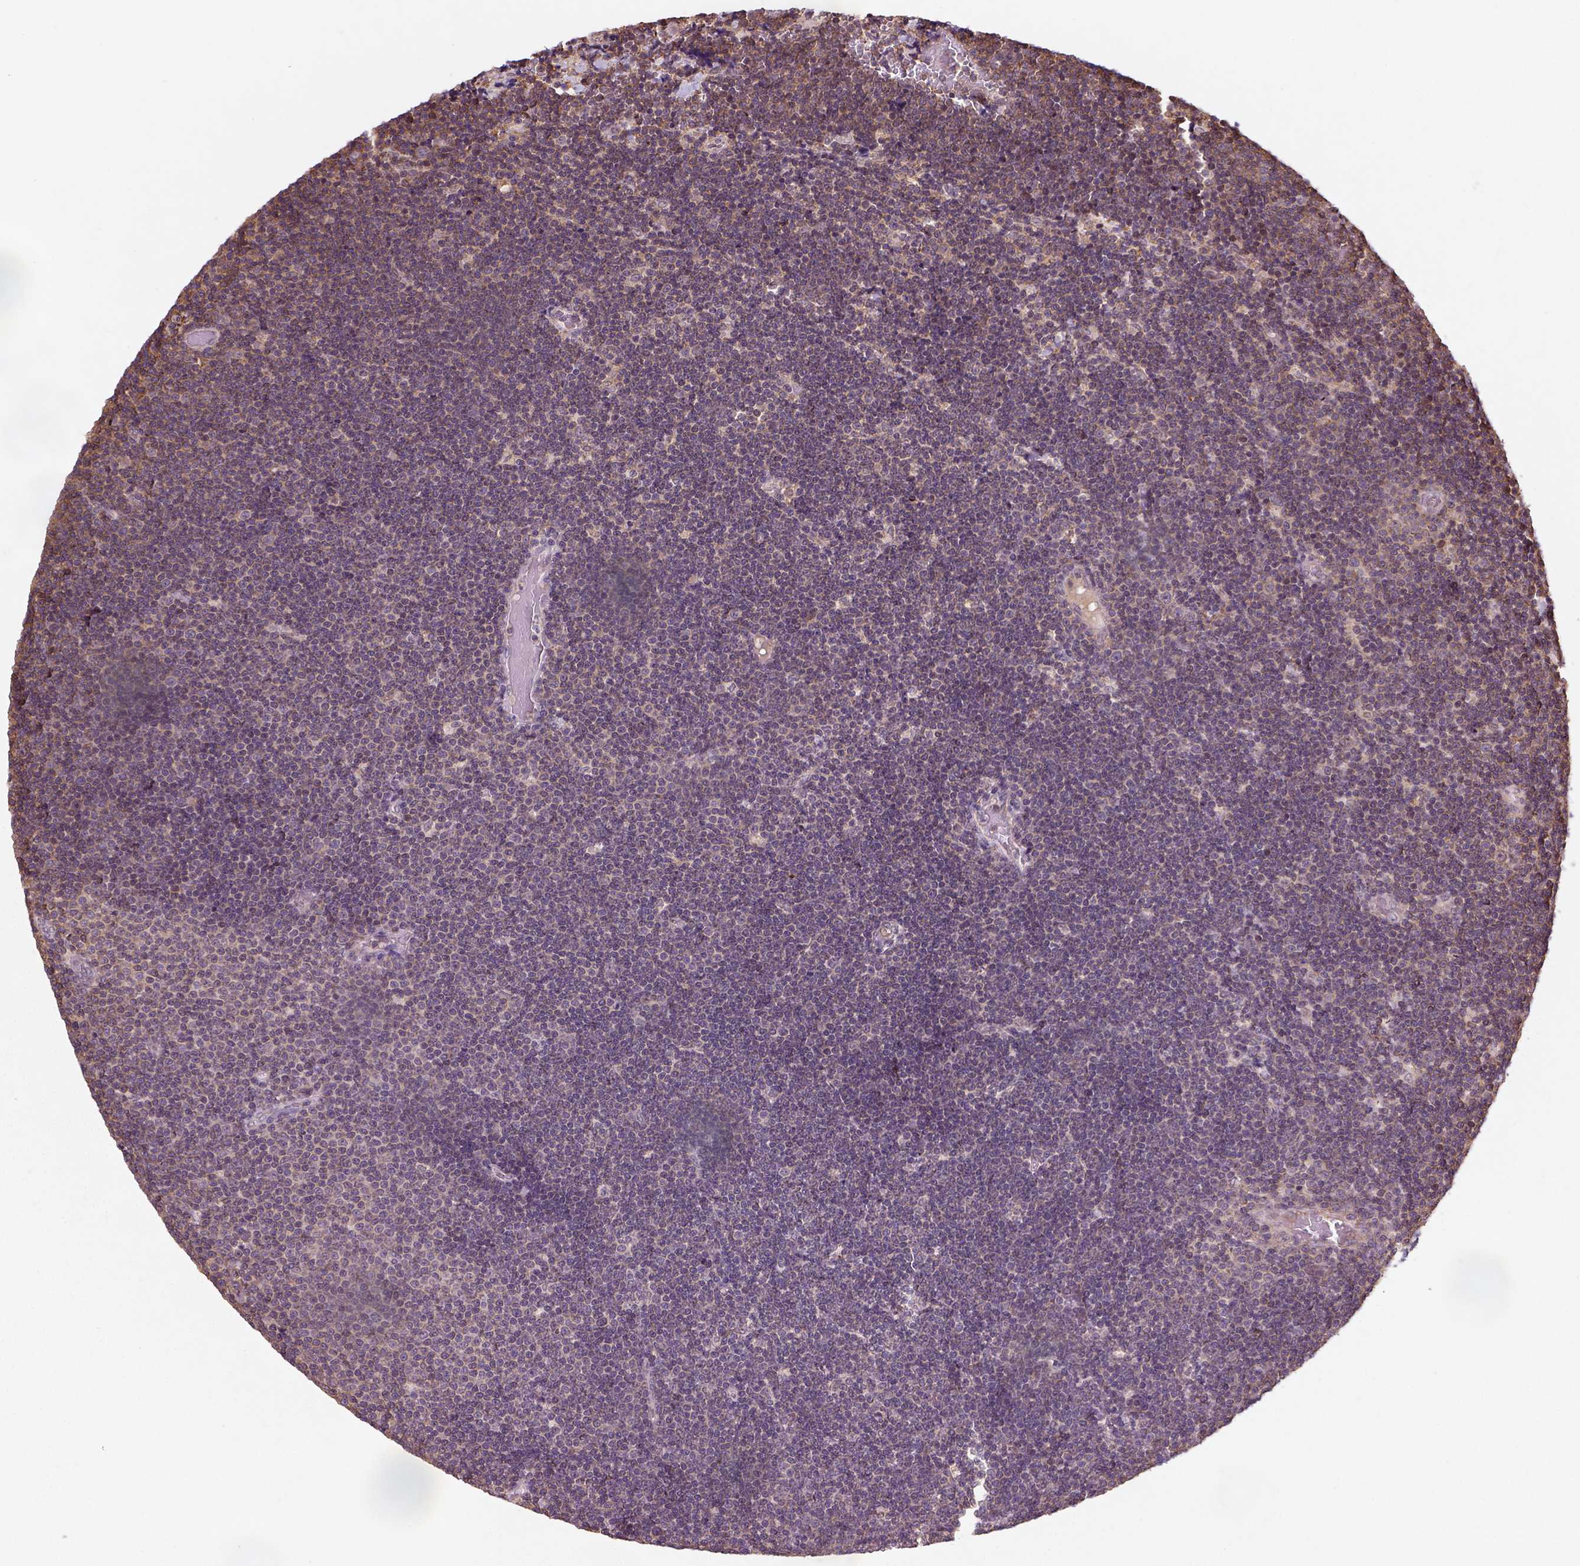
{"staining": {"intensity": "weak", "quantity": ">75%", "location": "cytoplasmic/membranous"}, "tissue": "lymphoma", "cell_type": "Tumor cells", "image_type": "cancer", "snomed": [{"axis": "morphology", "description": "Malignant lymphoma, non-Hodgkin's type, Low grade"}, {"axis": "topography", "description": "Brain"}], "caption": "DAB immunohistochemical staining of human lymphoma shows weak cytoplasmic/membranous protein staining in about >75% of tumor cells. (Brightfield microscopy of DAB IHC at high magnification).", "gene": "CAMKK1", "patient": {"sex": "female", "age": 66}}